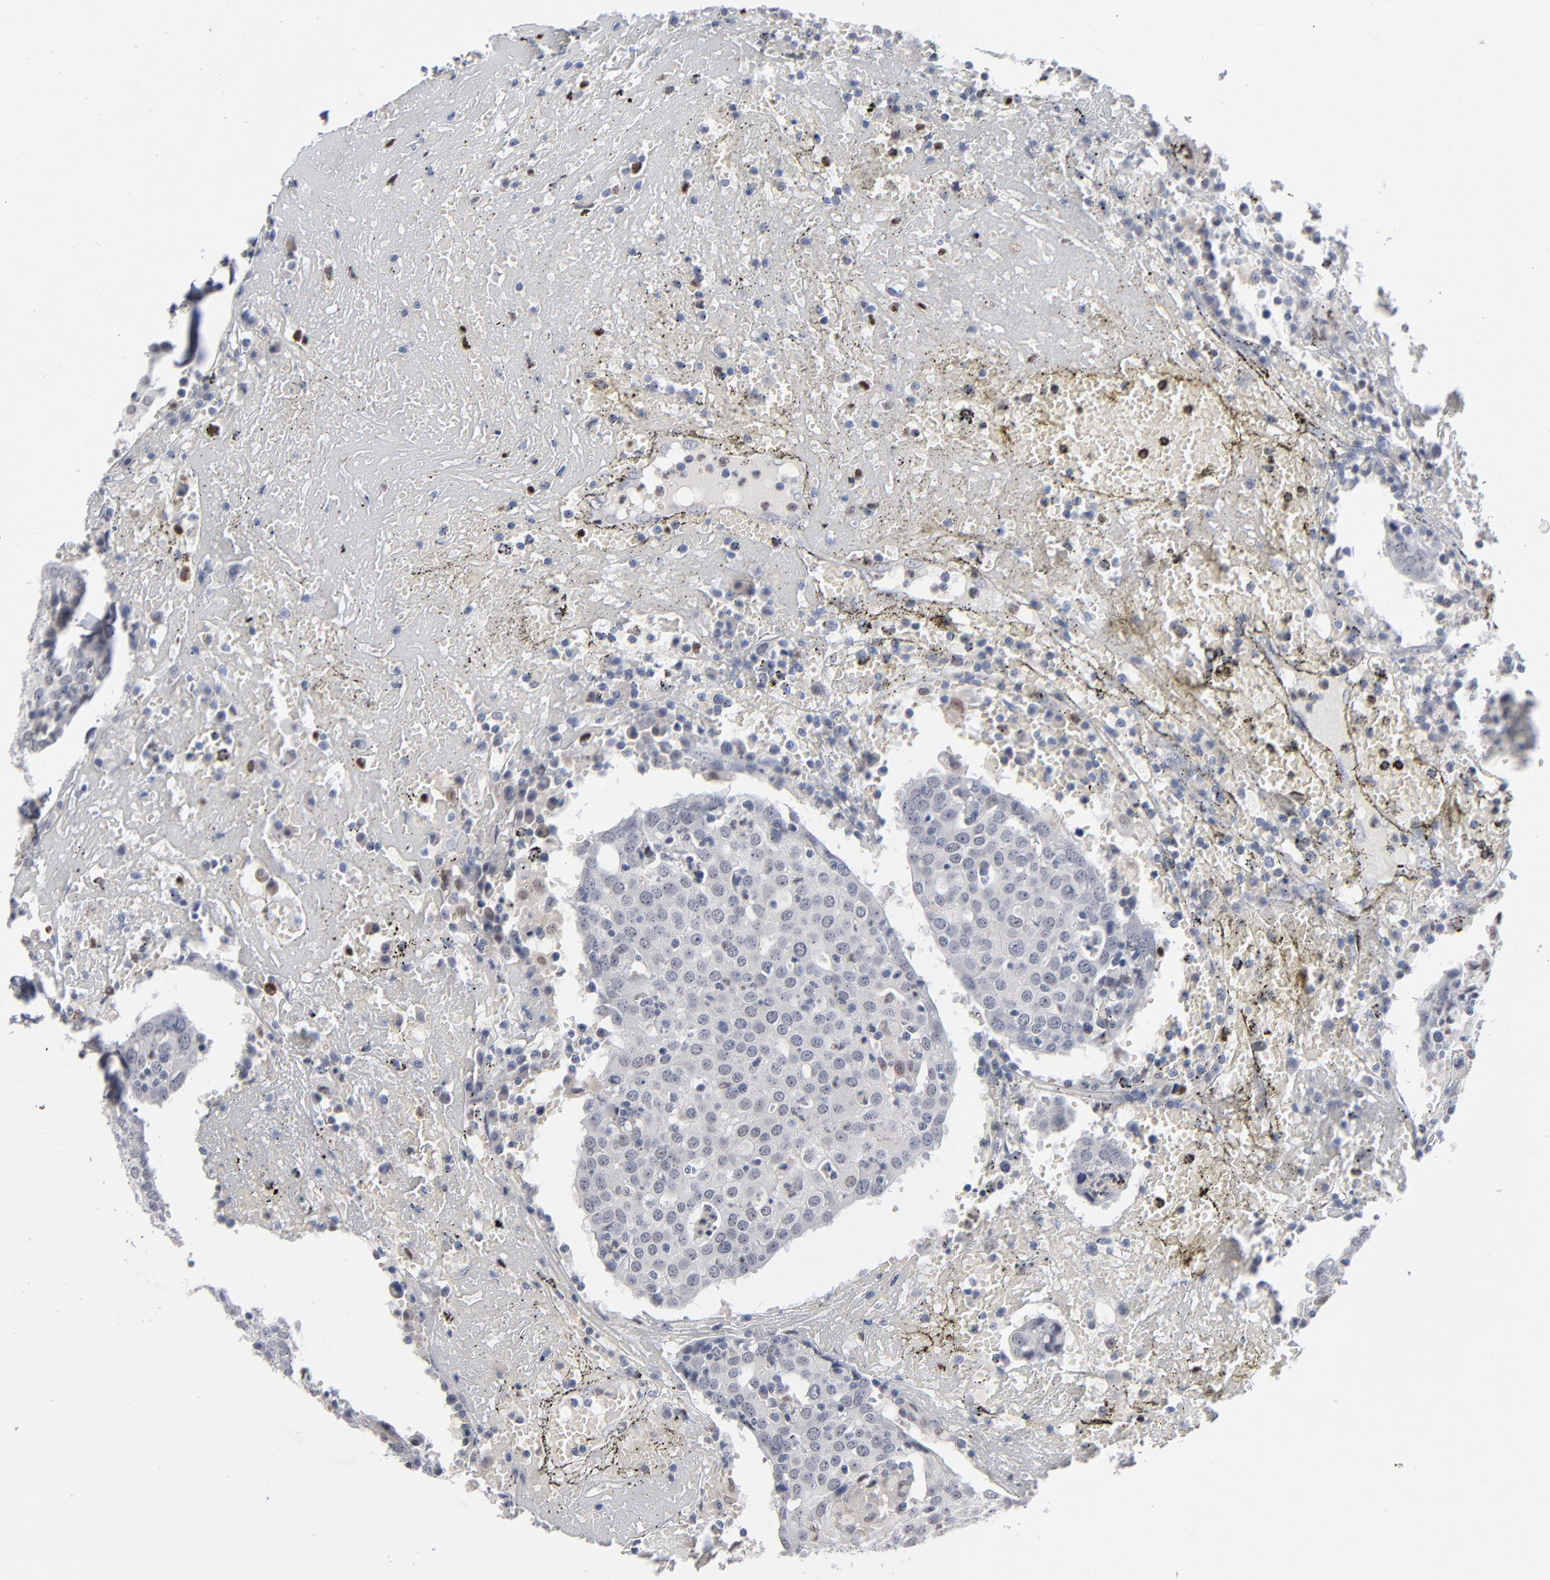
{"staining": {"intensity": "negative", "quantity": "none", "location": "none"}, "tissue": "head and neck cancer", "cell_type": "Tumor cells", "image_type": "cancer", "snomed": [{"axis": "morphology", "description": "Adenocarcinoma, NOS"}, {"axis": "topography", "description": "Salivary gland"}, {"axis": "topography", "description": "Head-Neck"}], "caption": "High power microscopy photomicrograph of an immunohistochemistry (IHC) image of head and neck adenocarcinoma, revealing no significant positivity in tumor cells. (DAB (3,3'-diaminobenzidine) IHC, high magnification).", "gene": "FOXN2", "patient": {"sex": "female", "age": 65}}